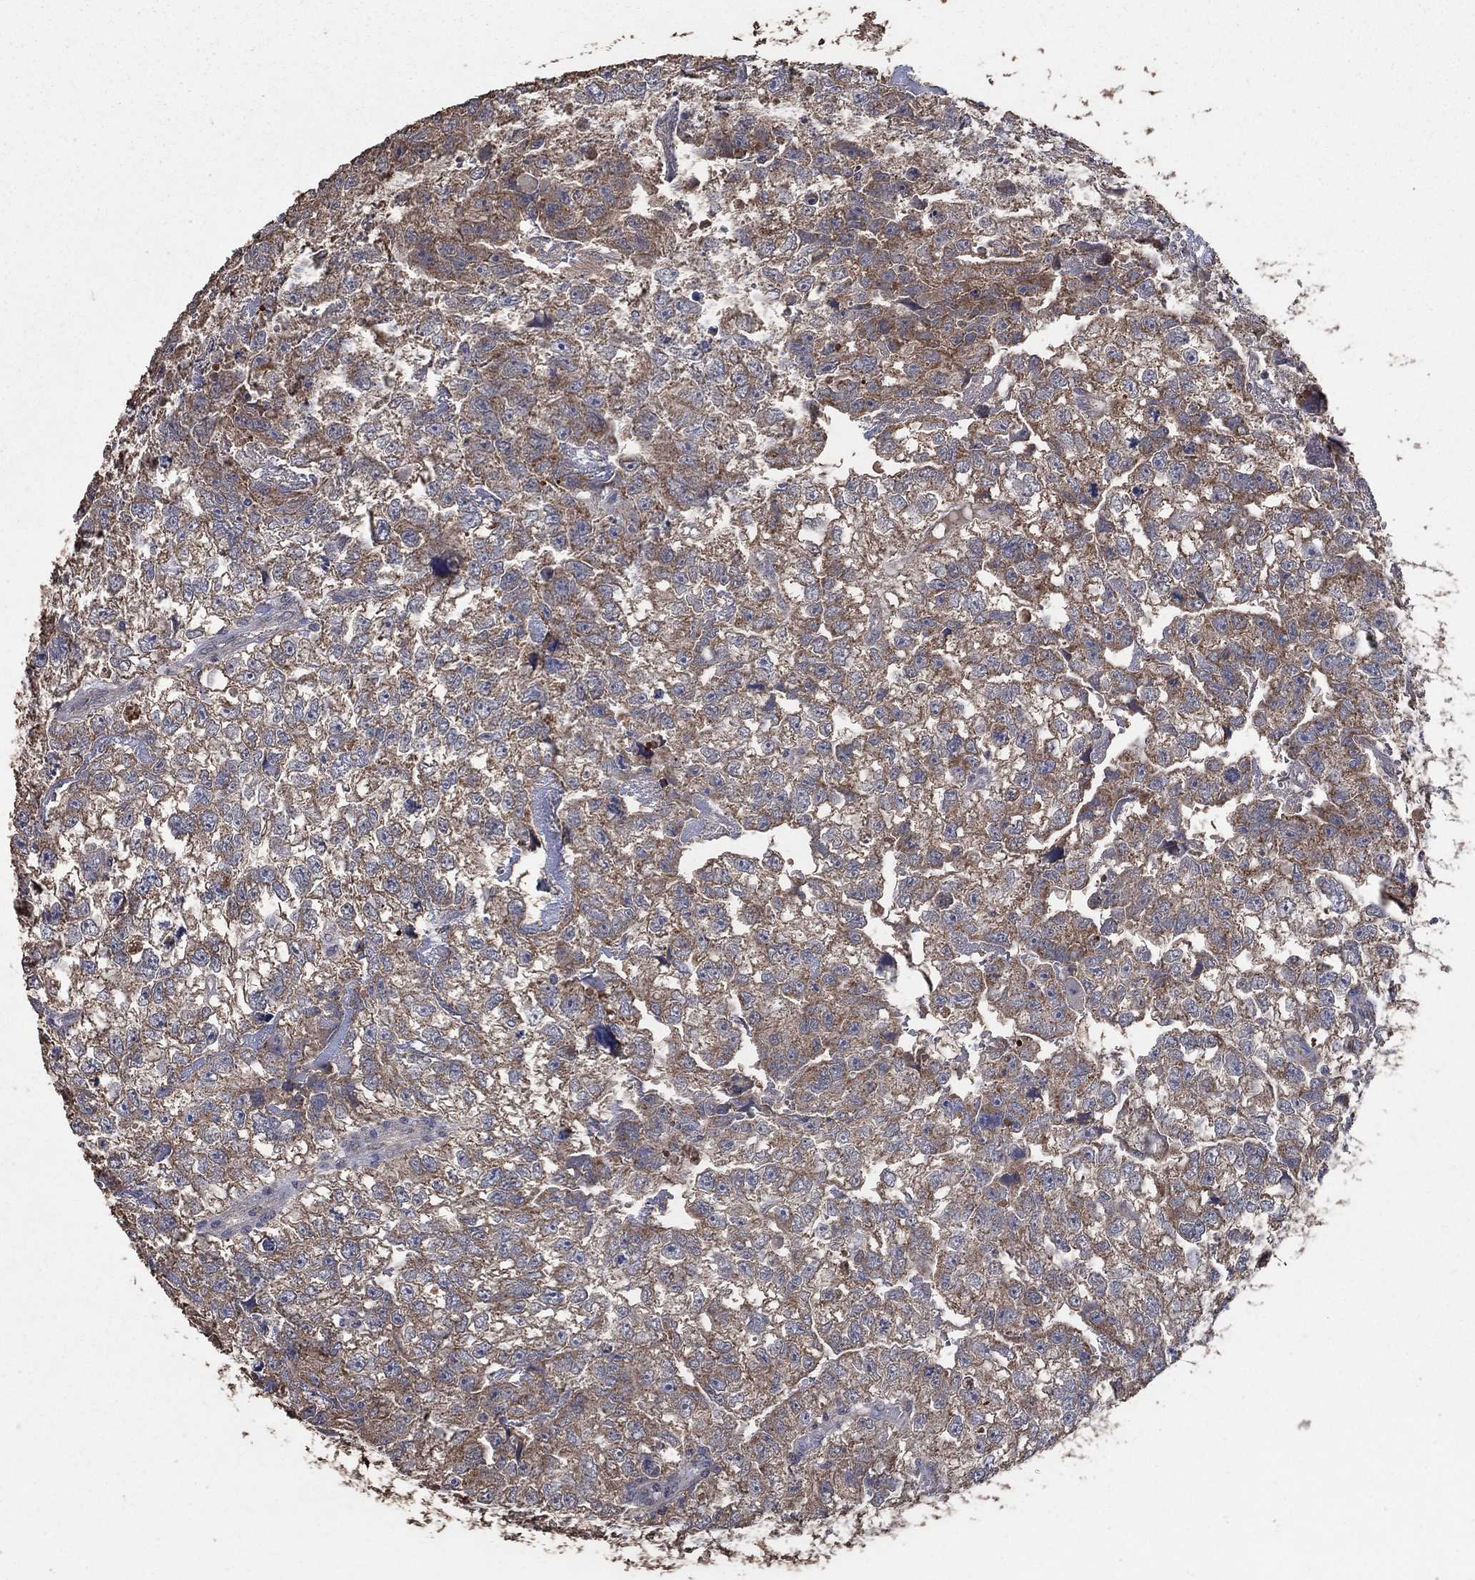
{"staining": {"intensity": "moderate", "quantity": "25%-75%", "location": "cytoplasmic/membranous"}, "tissue": "testis cancer", "cell_type": "Tumor cells", "image_type": "cancer", "snomed": [{"axis": "morphology", "description": "Carcinoma, Embryonal, NOS"}, {"axis": "morphology", "description": "Teratoma, malignant, NOS"}, {"axis": "topography", "description": "Testis"}], "caption": "IHC of testis teratoma (malignant) exhibits medium levels of moderate cytoplasmic/membranous staining in approximately 25%-75% of tumor cells. (IHC, brightfield microscopy, high magnification).", "gene": "MRPS24", "patient": {"sex": "male", "age": 44}}